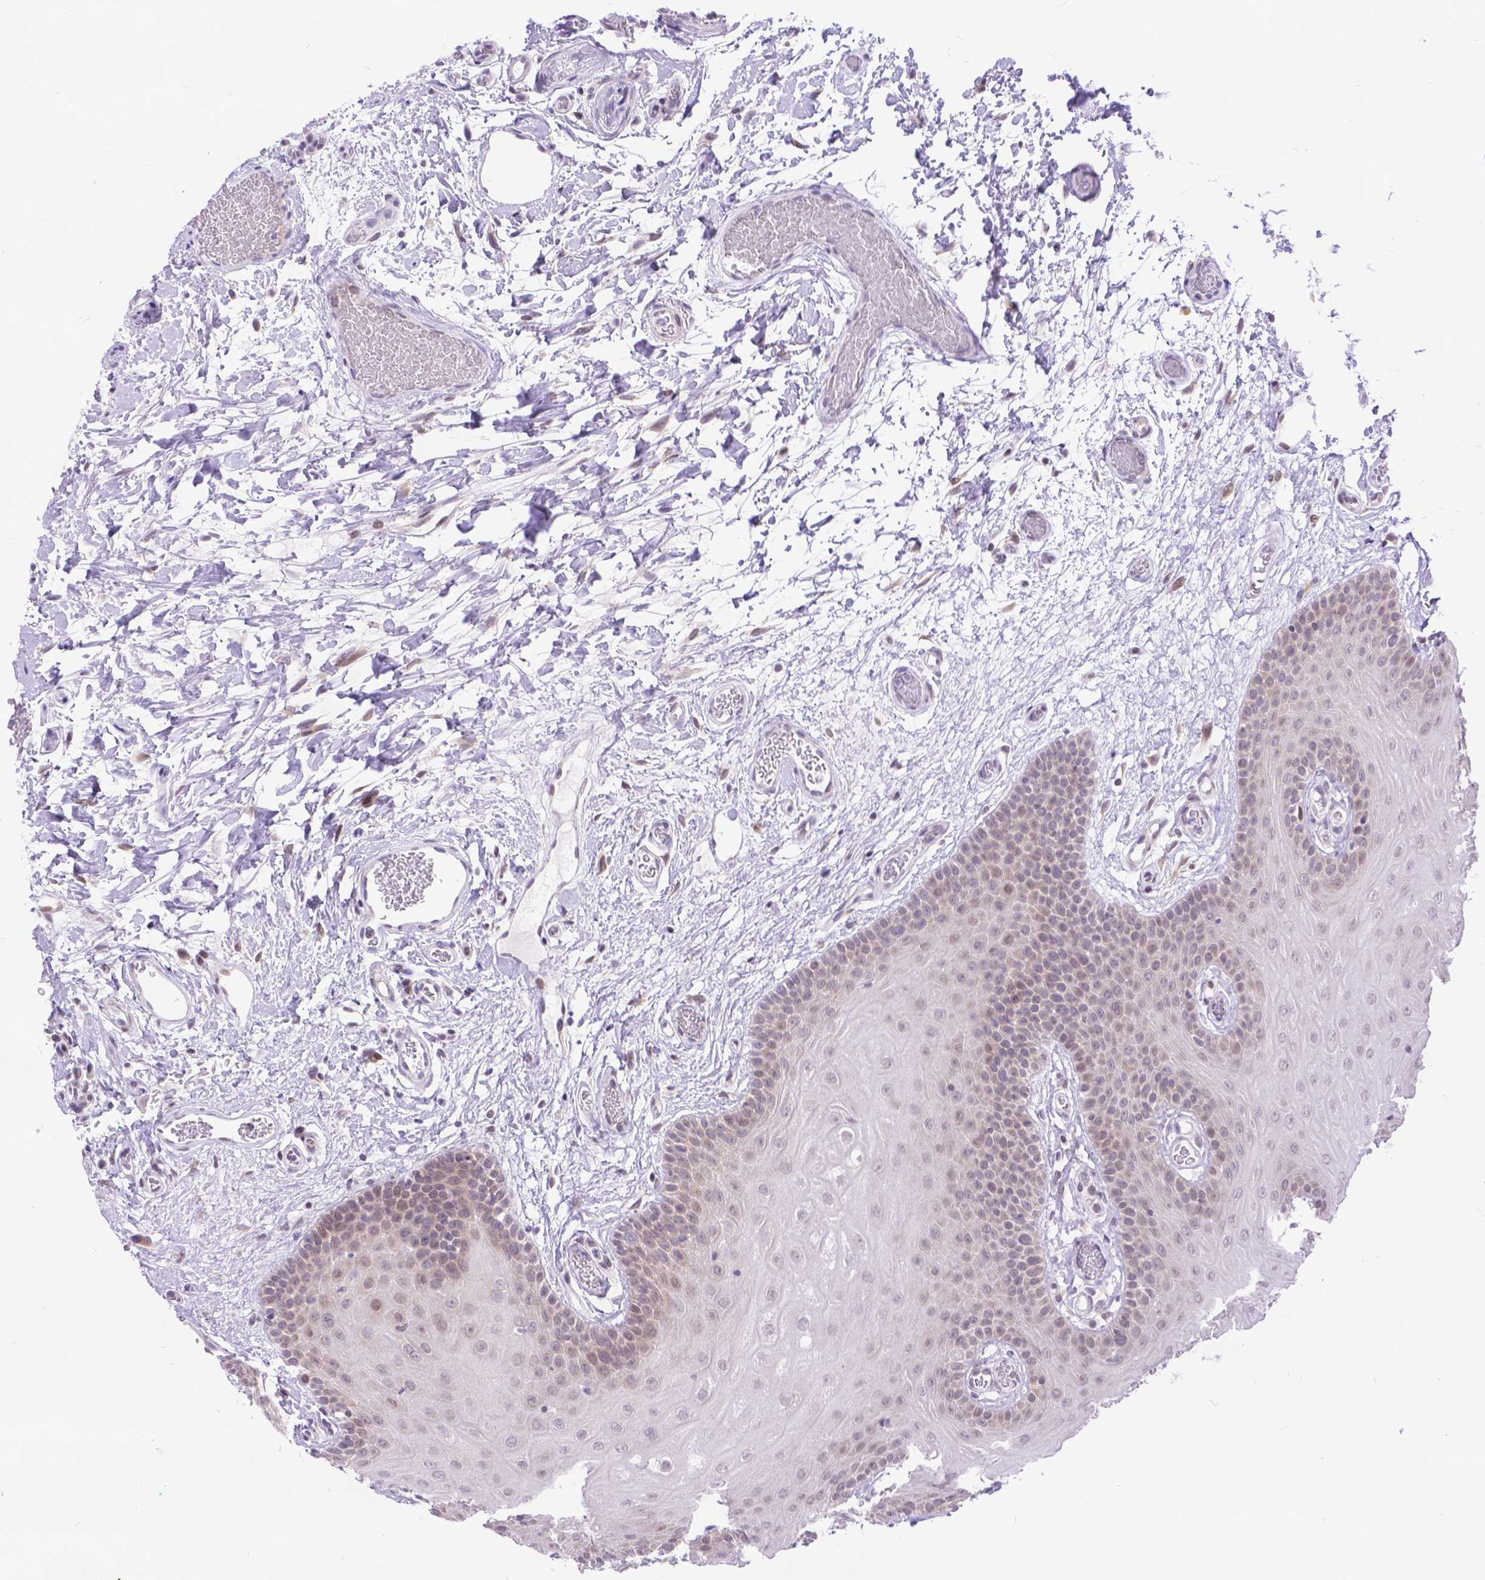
{"staining": {"intensity": "weak", "quantity": "25%-75%", "location": "nuclear"}, "tissue": "oral mucosa", "cell_type": "Squamous epithelial cells", "image_type": "normal", "snomed": [{"axis": "morphology", "description": "Normal tissue, NOS"}, {"axis": "morphology", "description": "Squamous cell carcinoma, NOS"}, {"axis": "topography", "description": "Oral tissue"}, {"axis": "topography", "description": "Head-Neck"}], "caption": "A brown stain highlights weak nuclear positivity of a protein in squamous epithelial cells of benign oral mucosa.", "gene": "FAM124B", "patient": {"sex": "male", "age": 78}}